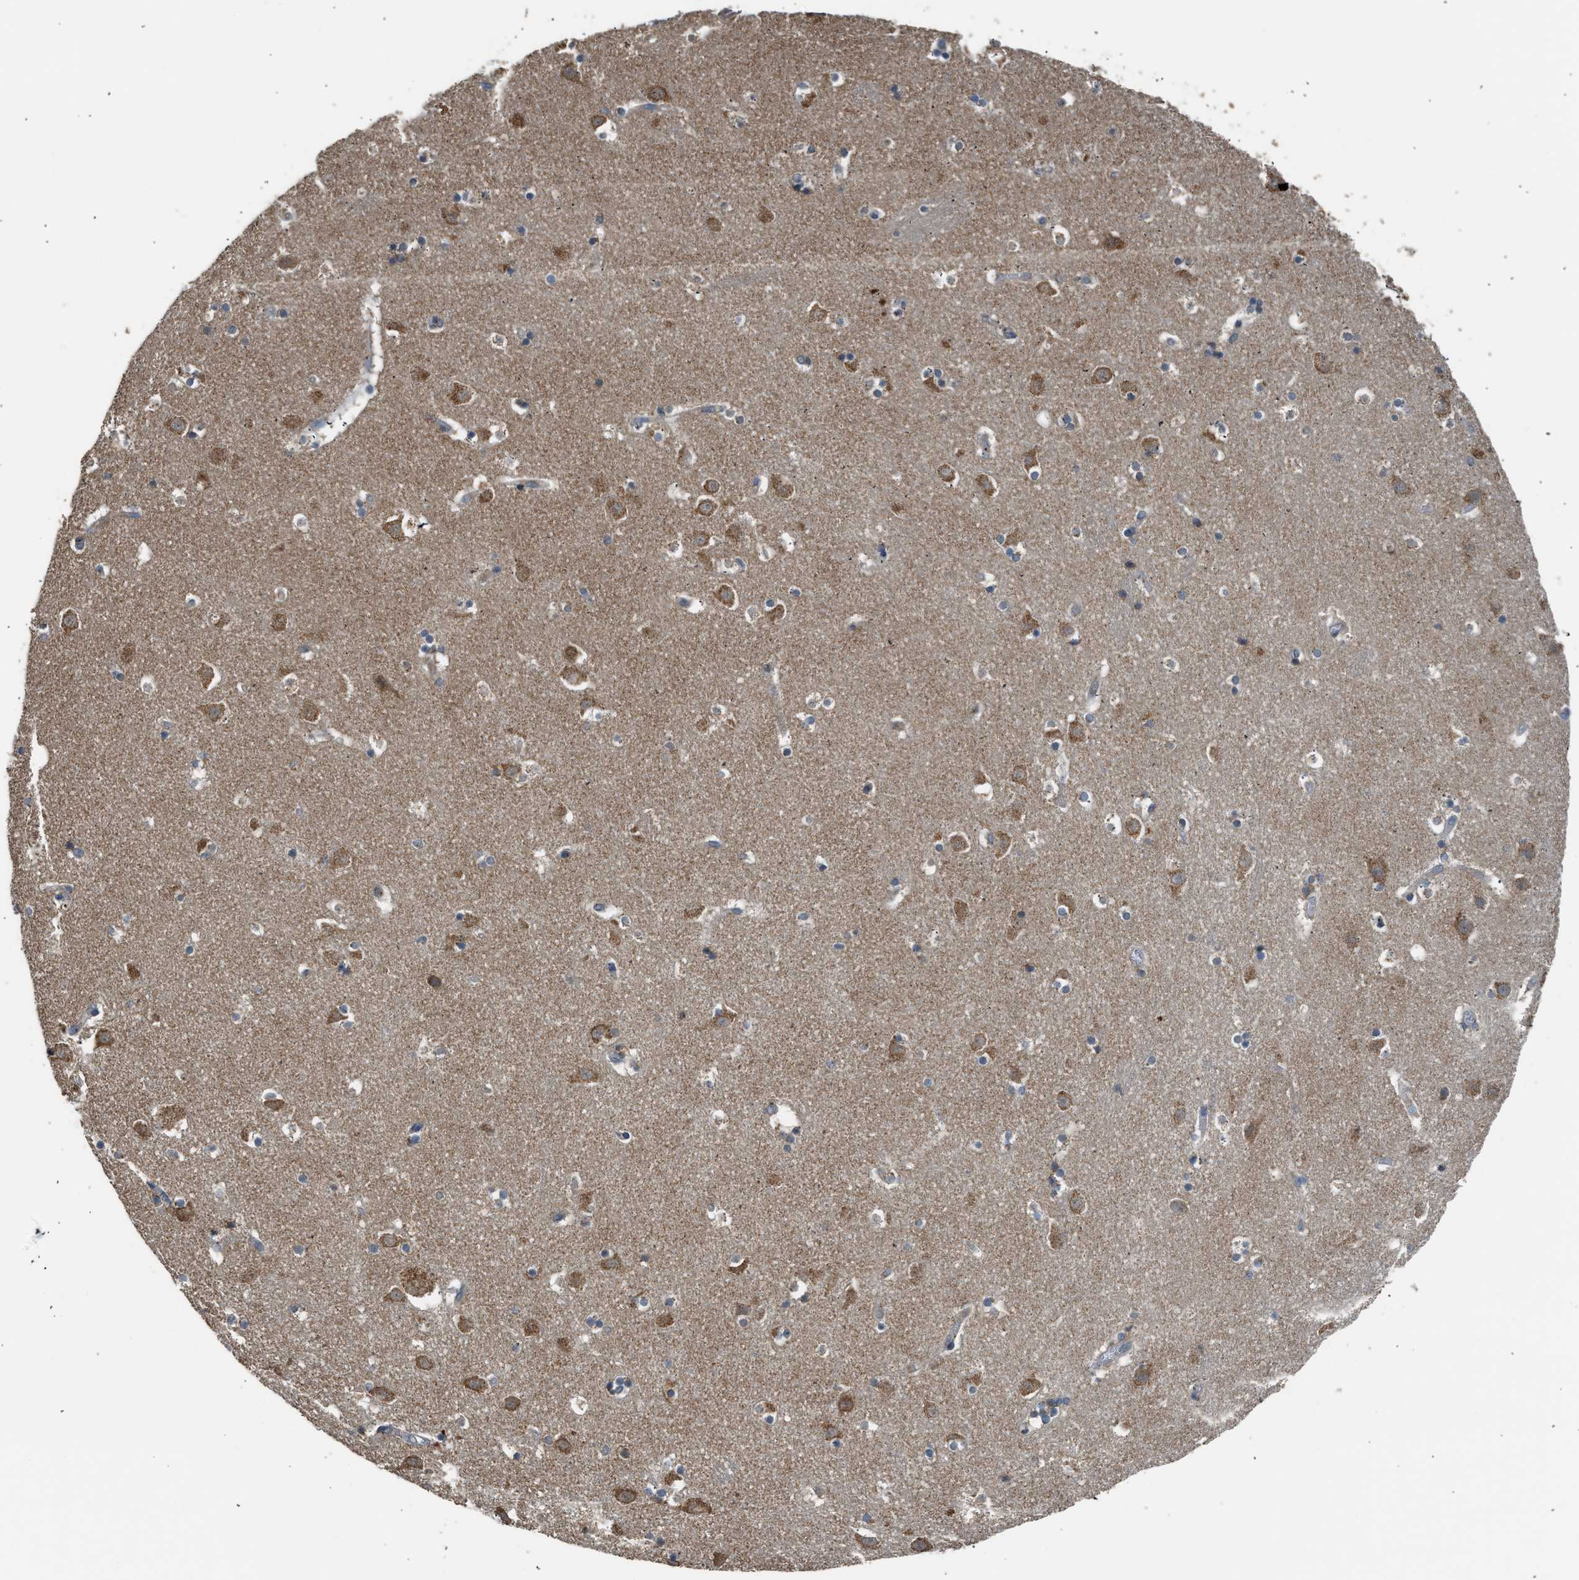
{"staining": {"intensity": "weak", "quantity": "<25%", "location": "cytoplasmic/membranous"}, "tissue": "caudate", "cell_type": "Glial cells", "image_type": "normal", "snomed": [{"axis": "morphology", "description": "Normal tissue, NOS"}, {"axis": "topography", "description": "Lateral ventricle wall"}], "caption": "This is an IHC photomicrograph of benign human caudate. There is no staining in glial cells.", "gene": "STARD3", "patient": {"sex": "male", "age": 45}}